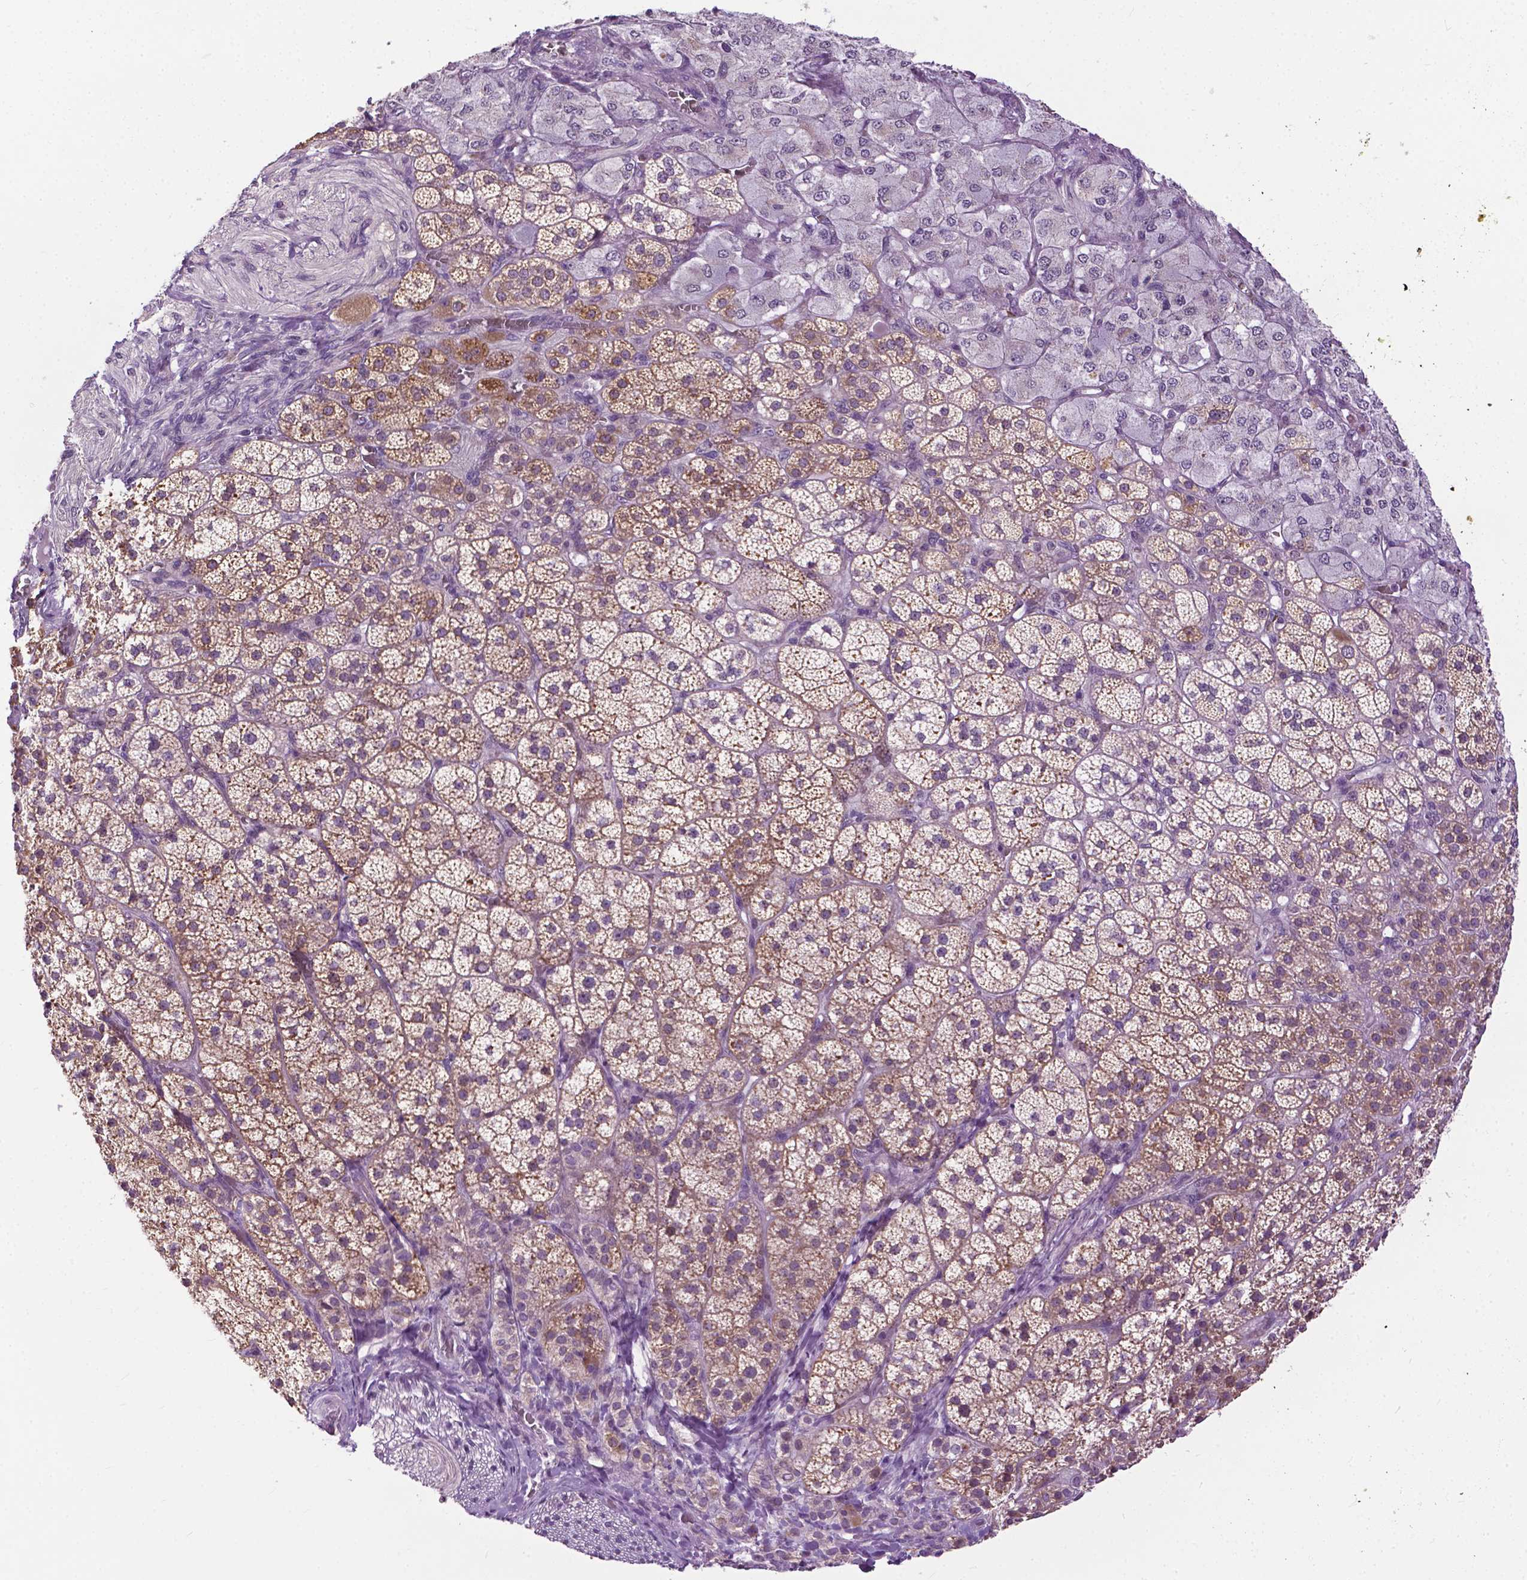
{"staining": {"intensity": "strong", "quantity": "<25%", "location": "cytoplasmic/membranous"}, "tissue": "adrenal gland", "cell_type": "Glandular cells", "image_type": "normal", "snomed": [{"axis": "morphology", "description": "Normal tissue, NOS"}, {"axis": "topography", "description": "Adrenal gland"}], "caption": "Protein staining by immunohistochemistry (IHC) exhibits strong cytoplasmic/membranous positivity in approximately <25% of glandular cells in unremarkable adrenal gland. The staining was performed using DAB to visualize the protein expression in brown, while the nuclei were stained in blue with hematoxylin (Magnification: 20x).", "gene": "TTC9B", "patient": {"sex": "female", "age": 60}}